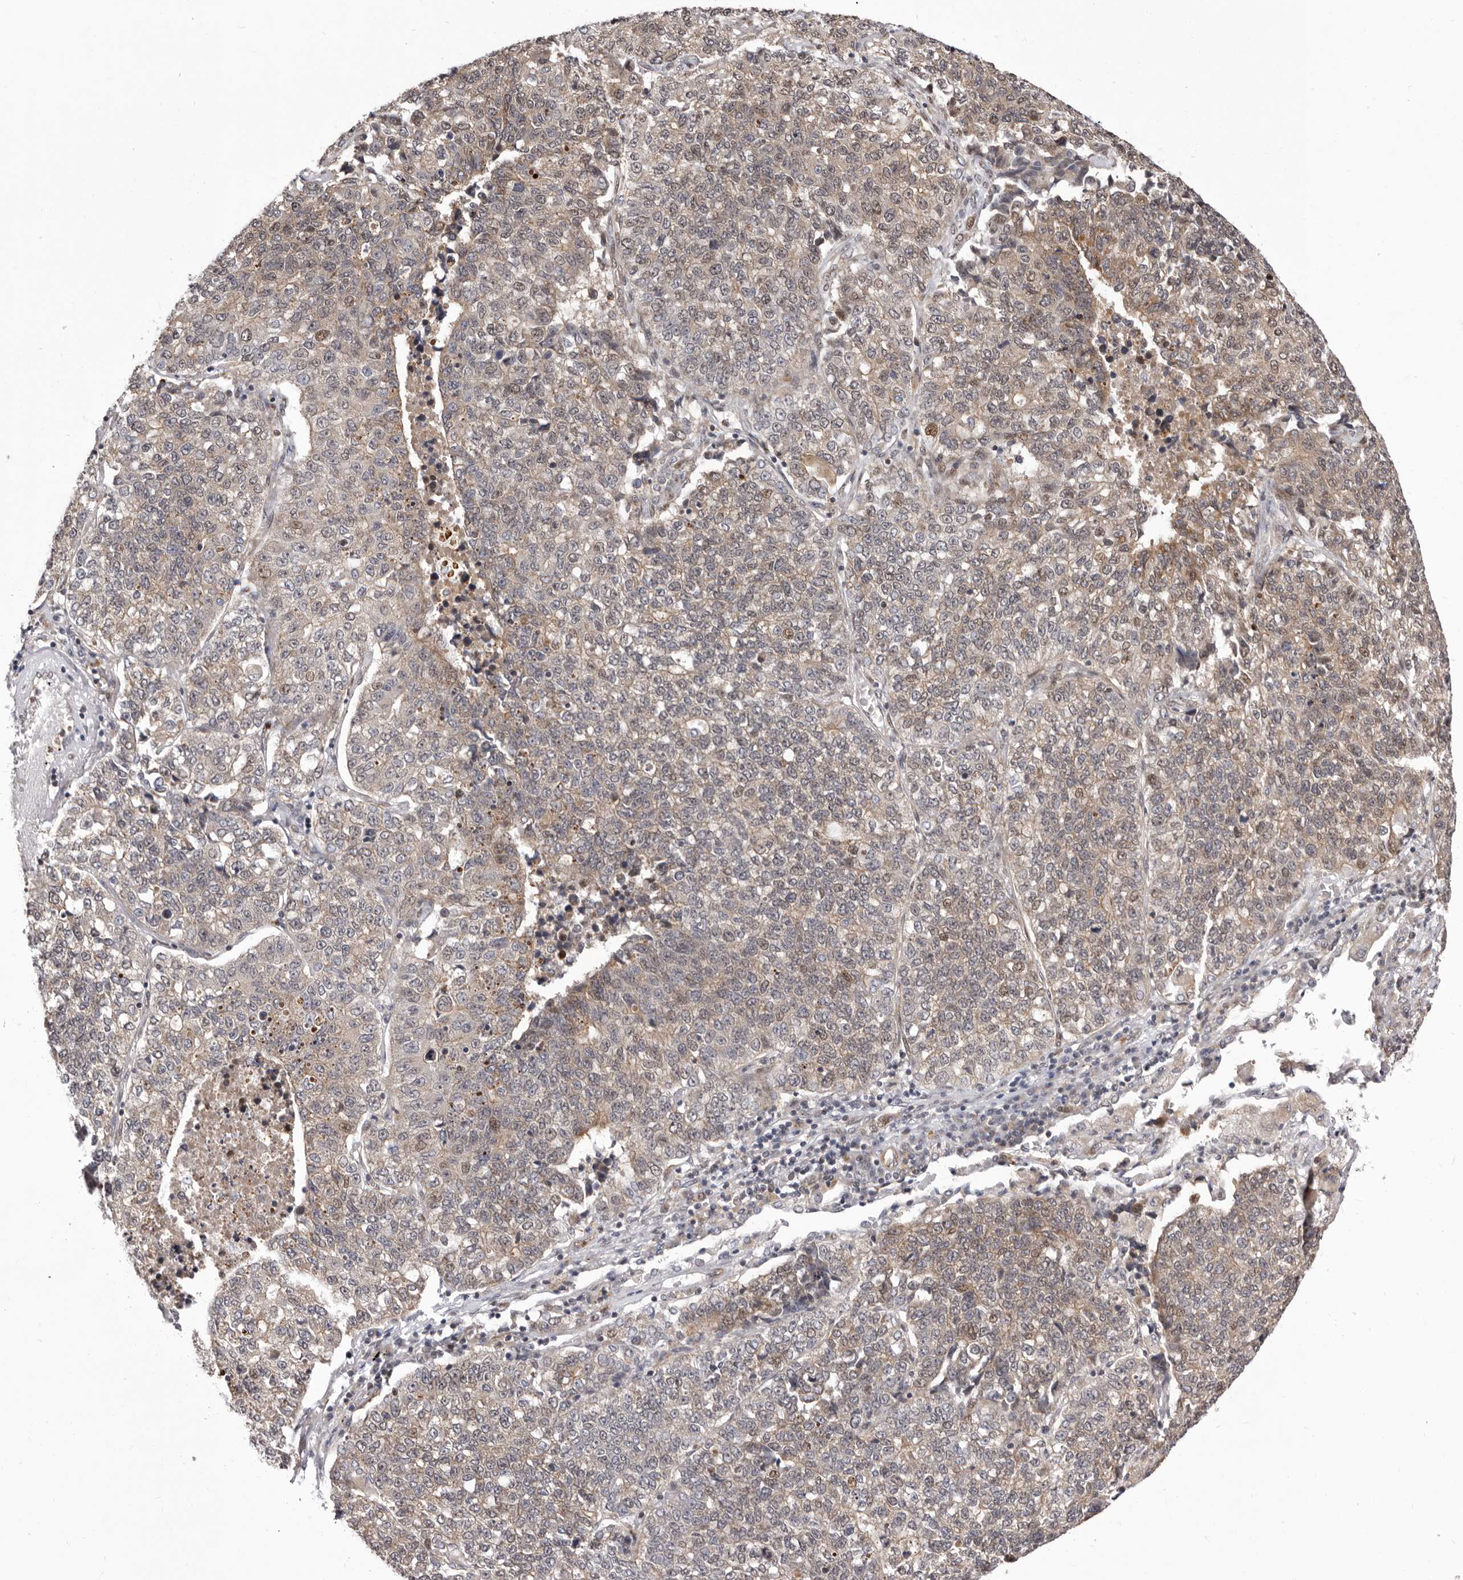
{"staining": {"intensity": "weak", "quantity": "25%-75%", "location": "cytoplasmic/membranous,nuclear"}, "tissue": "lung cancer", "cell_type": "Tumor cells", "image_type": "cancer", "snomed": [{"axis": "morphology", "description": "Adenocarcinoma, NOS"}, {"axis": "topography", "description": "Lung"}], "caption": "Human lung cancer stained for a protein (brown) shows weak cytoplasmic/membranous and nuclear positive positivity in about 25%-75% of tumor cells.", "gene": "GLRX3", "patient": {"sex": "male", "age": 49}}